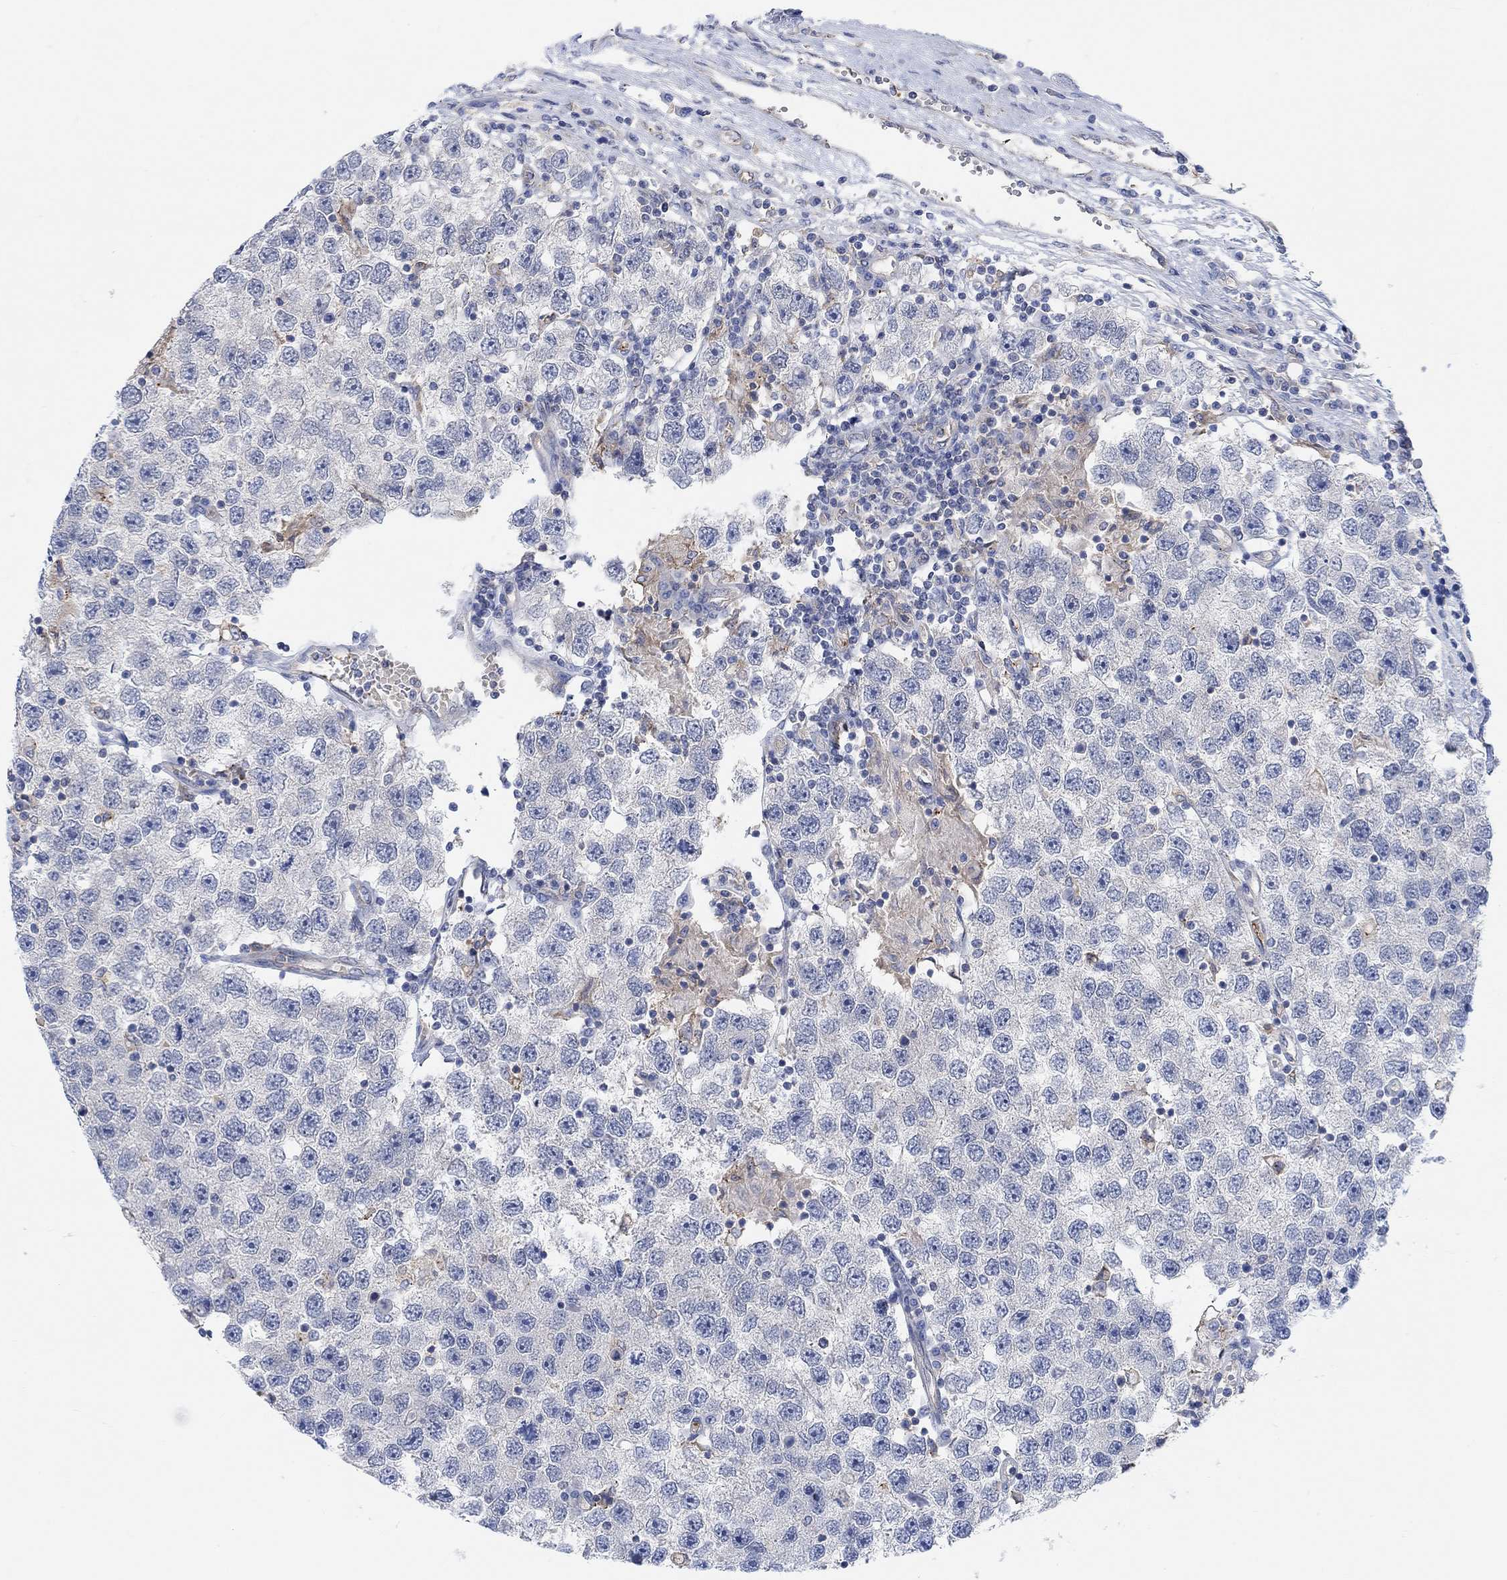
{"staining": {"intensity": "negative", "quantity": "none", "location": "none"}, "tissue": "testis cancer", "cell_type": "Tumor cells", "image_type": "cancer", "snomed": [{"axis": "morphology", "description": "Seminoma, NOS"}, {"axis": "topography", "description": "Testis"}], "caption": "This photomicrograph is of seminoma (testis) stained with immunohistochemistry to label a protein in brown with the nuclei are counter-stained blue. There is no positivity in tumor cells.", "gene": "PMFBP1", "patient": {"sex": "male", "age": 26}}